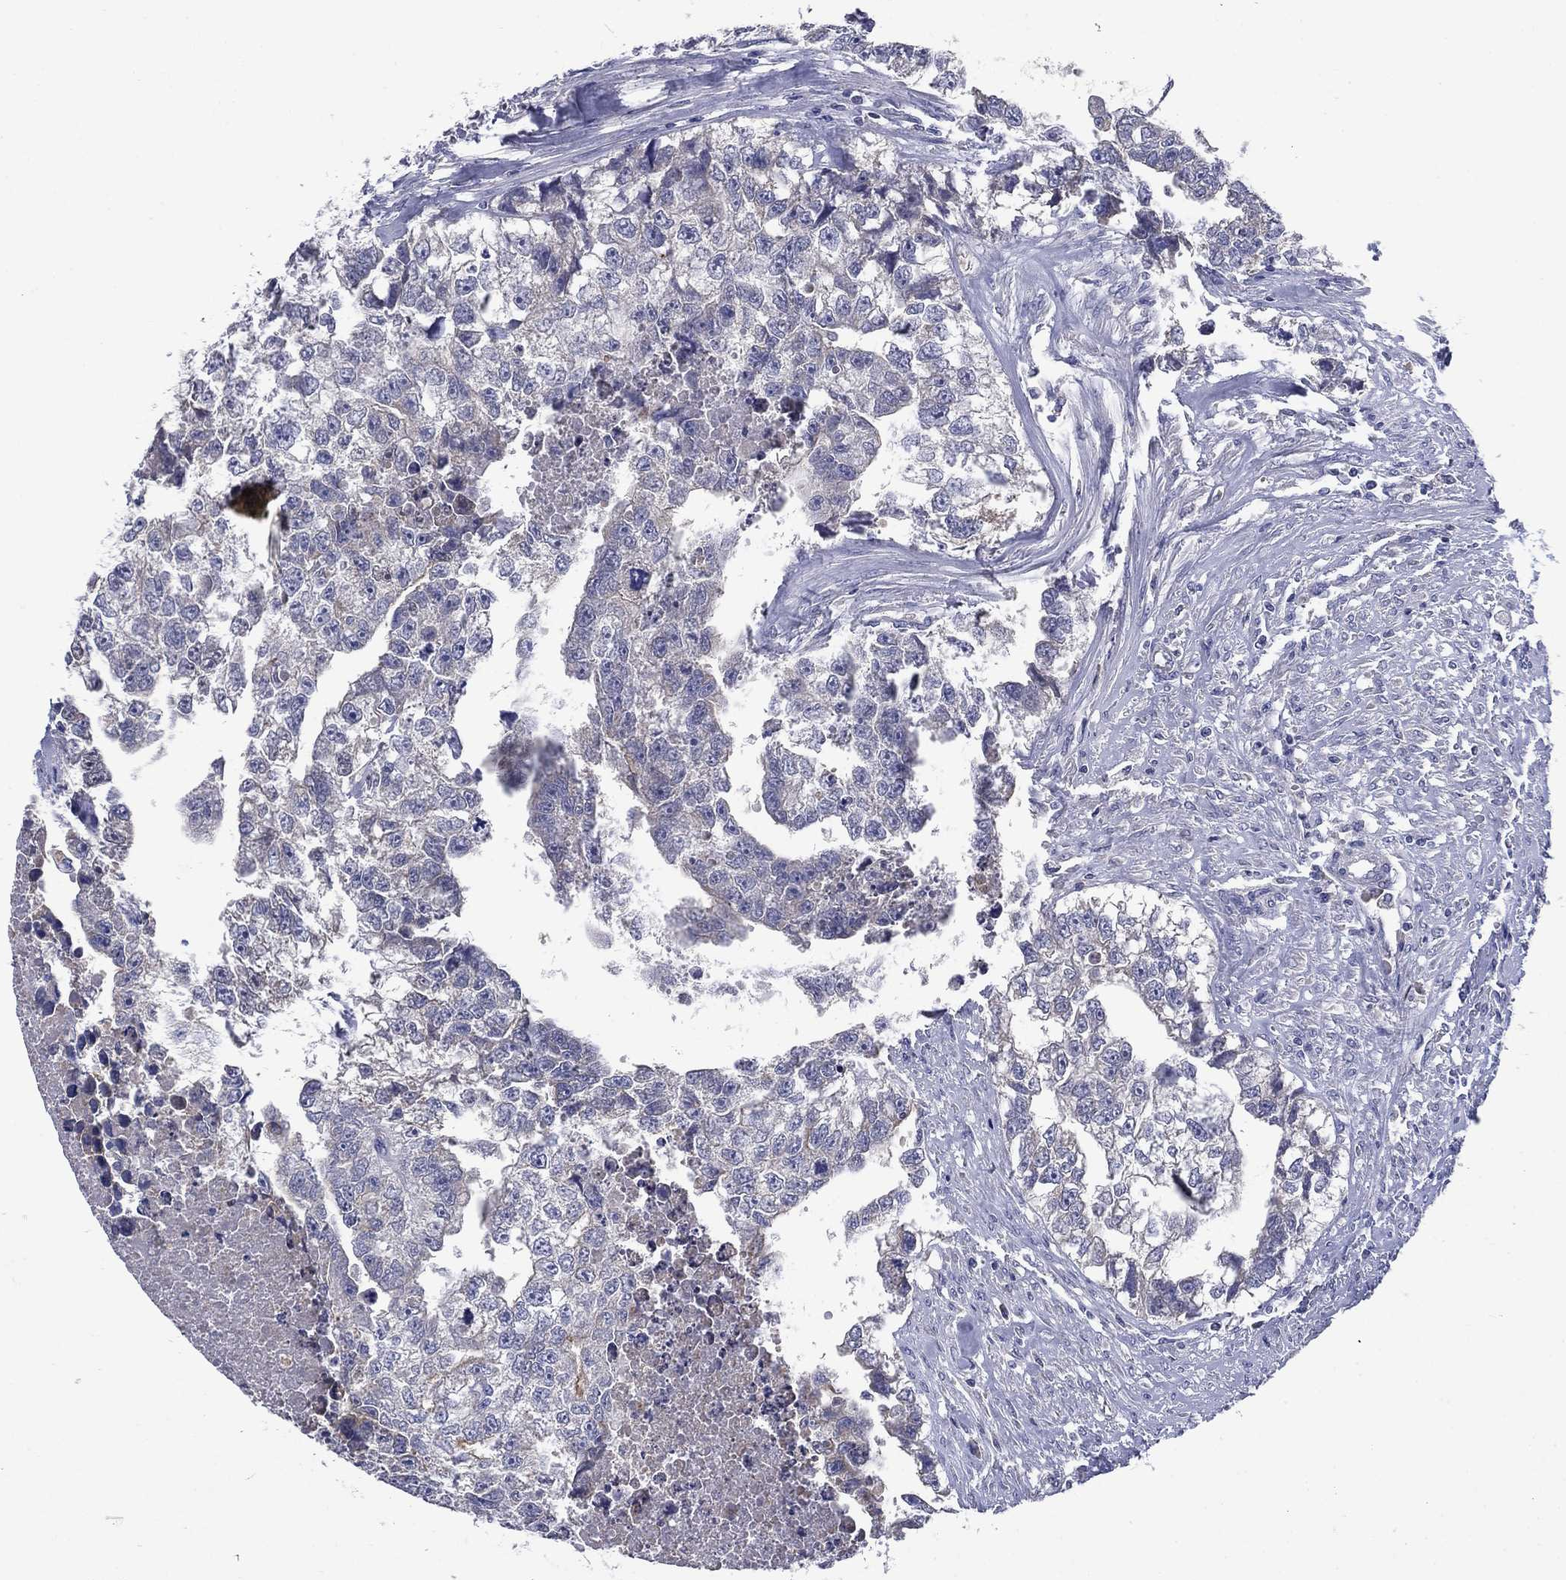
{"staining": {"intensity": "negative", "quantity": "none", "location": "none"}, "tissue": "testis cancer", "cell_type": "Tumor cells", "image_type": "cancer", "snomed": [{"axis": "morphology", "description": "Carcinoma, Embryonal, NOS"}, {"axis": "morphology", "description": "Teratoma, malignant, NOS"}, {"axis": "topography", "description": "Testis"}], "caption": "DAB immunohistochemical staining of human embryonal carcinoma (testis) demonstrates no significant staining in tumor cells.", "gene": "SULT2B1", "patient": {"sex": "male", "age": 44}}